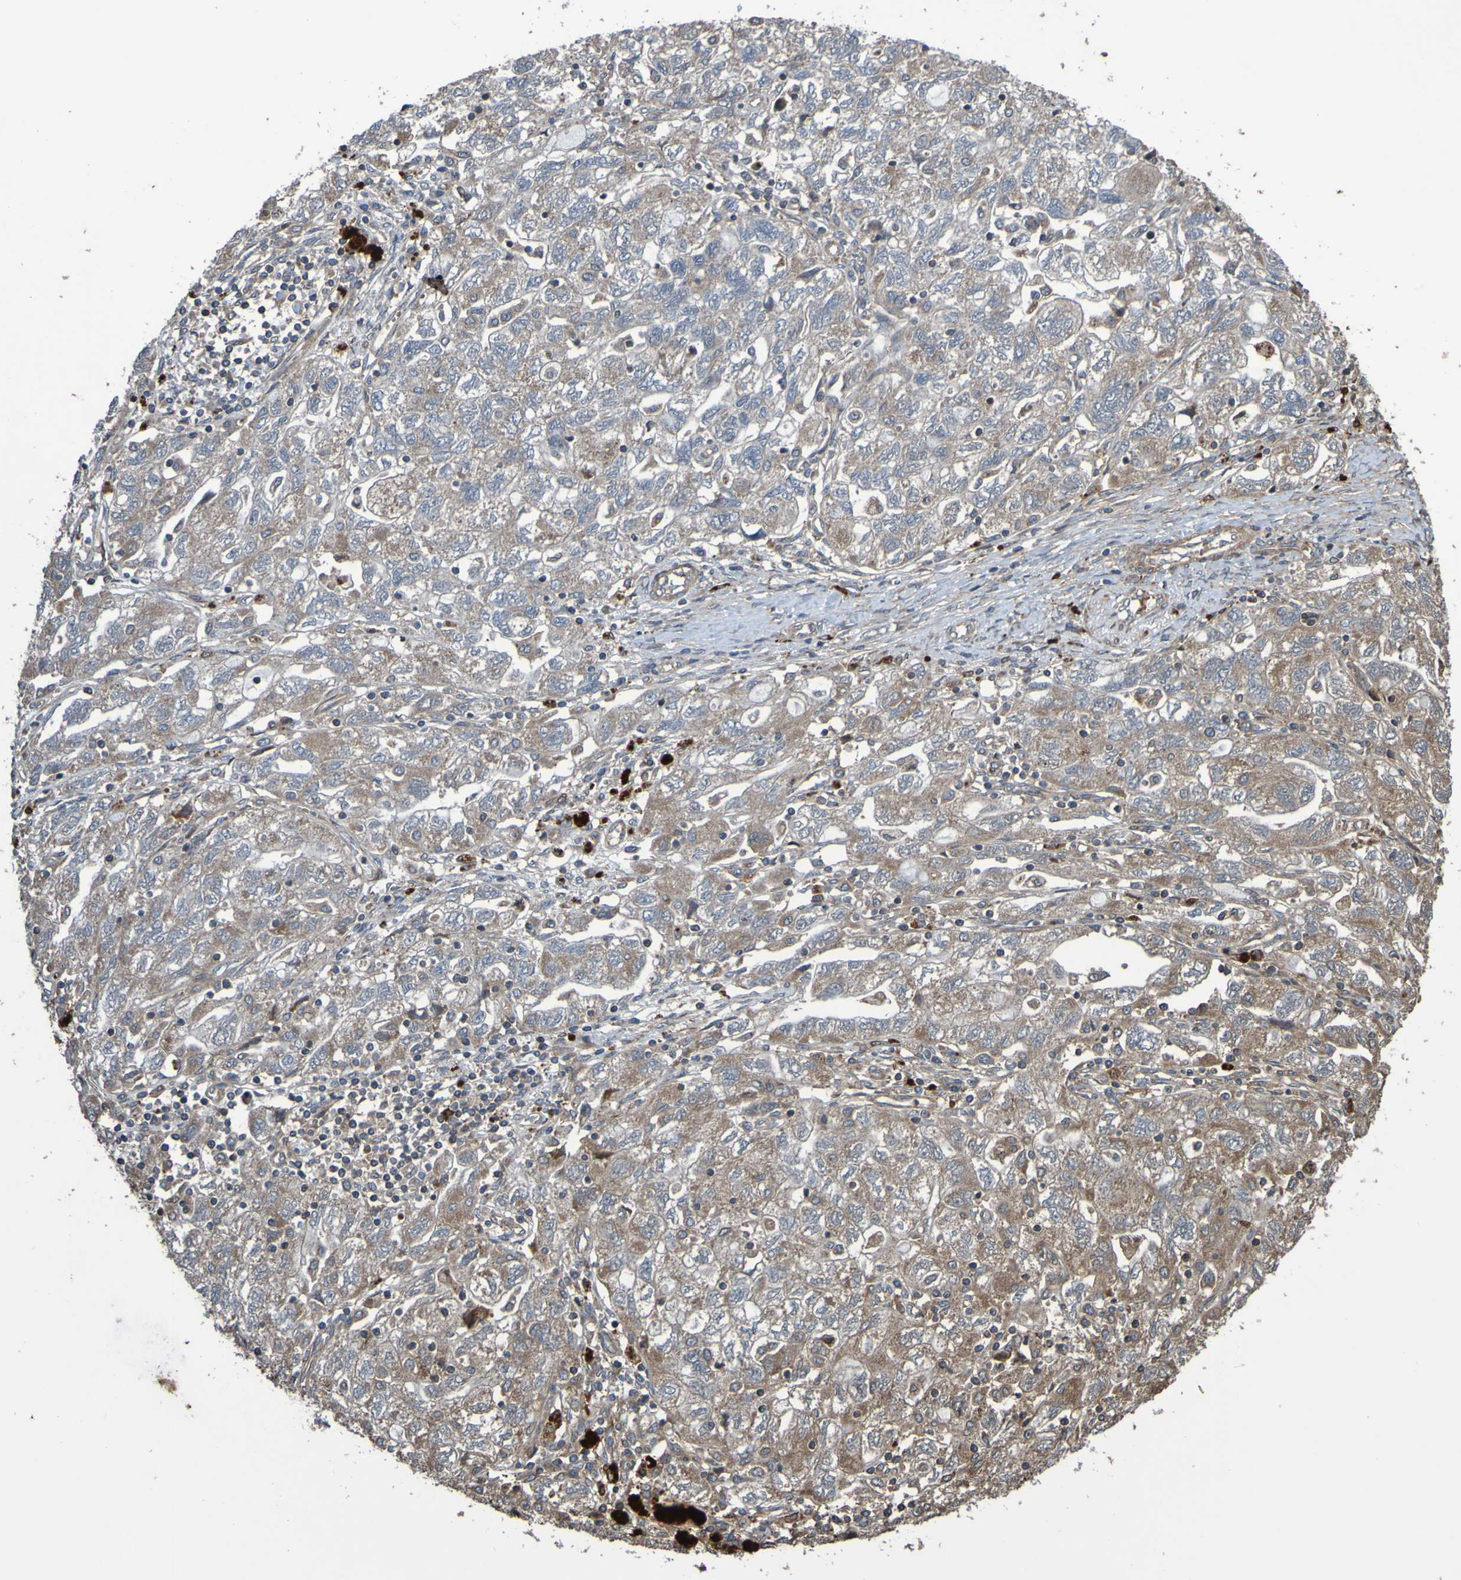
{"staining": {"intensity": "weak", "quantity": ">75%", "location": "cytoplasmic/membranous"}, "tissue": "ovarian cancer", "cell_type": "Tumor cells", "image_type": "cancer", "snomed": [{"axis": "morphology", "description": "Carcinoma, NOS"}, {"axis": "morphology", "description": "Cystadenocarcinoma, serous, NOS"}, {"axis": "topography", "description": "Ovary"}], "caption": "This micrograph displays IHC staining of human ovarian carcinoma, with low weak cytoplasmic/membranous expression in approximately >75% of tumor cells.", "gene": "UCN", "patient": {"sex": "female", "age": 69}}